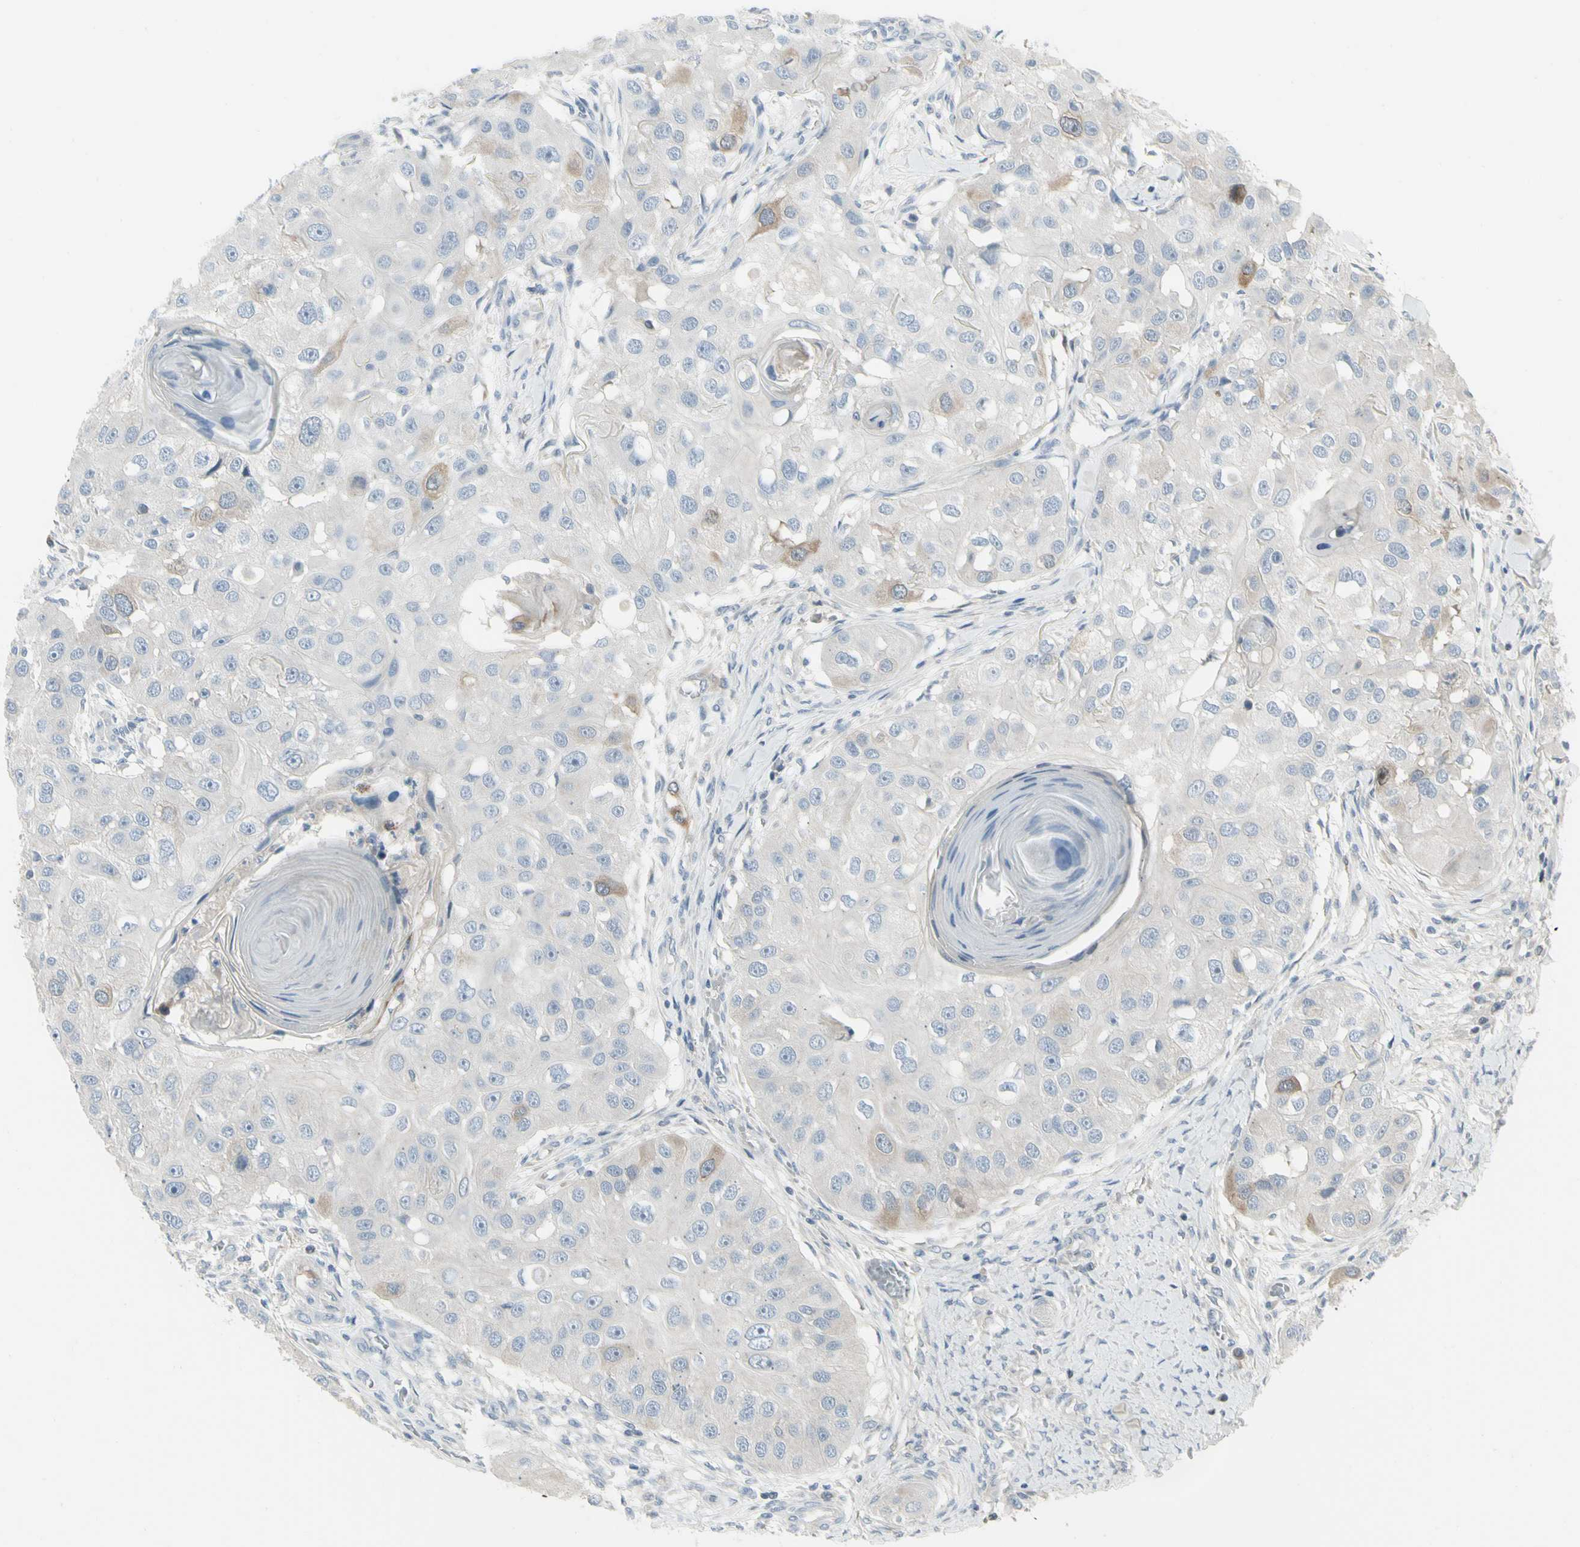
{"staining": {"intensity": "weak", "quantity": "<25%", "location": "cytoplasmic/membranous"}, "tissue": "head and neck cancer", "cell_type": "Tumor cells", "image_type": "cancer", "snomed": [{"axis": "morphology", "description": "Normal tissue, NOS"}, {"axis": "morphology", "description": "Squamous cell carcinoma, NOS"}, {"axis": "topography", "description": "Skeletal muscle"}, {"axis": "topography", "description": "Head-Neck"}], "caption": "This is an IHC image of human head and neck squamous cell carcinoma. There is no staining in tumor cells.", "gene": "CCNB2", "patient": {"sex": "male", "age": 51}}